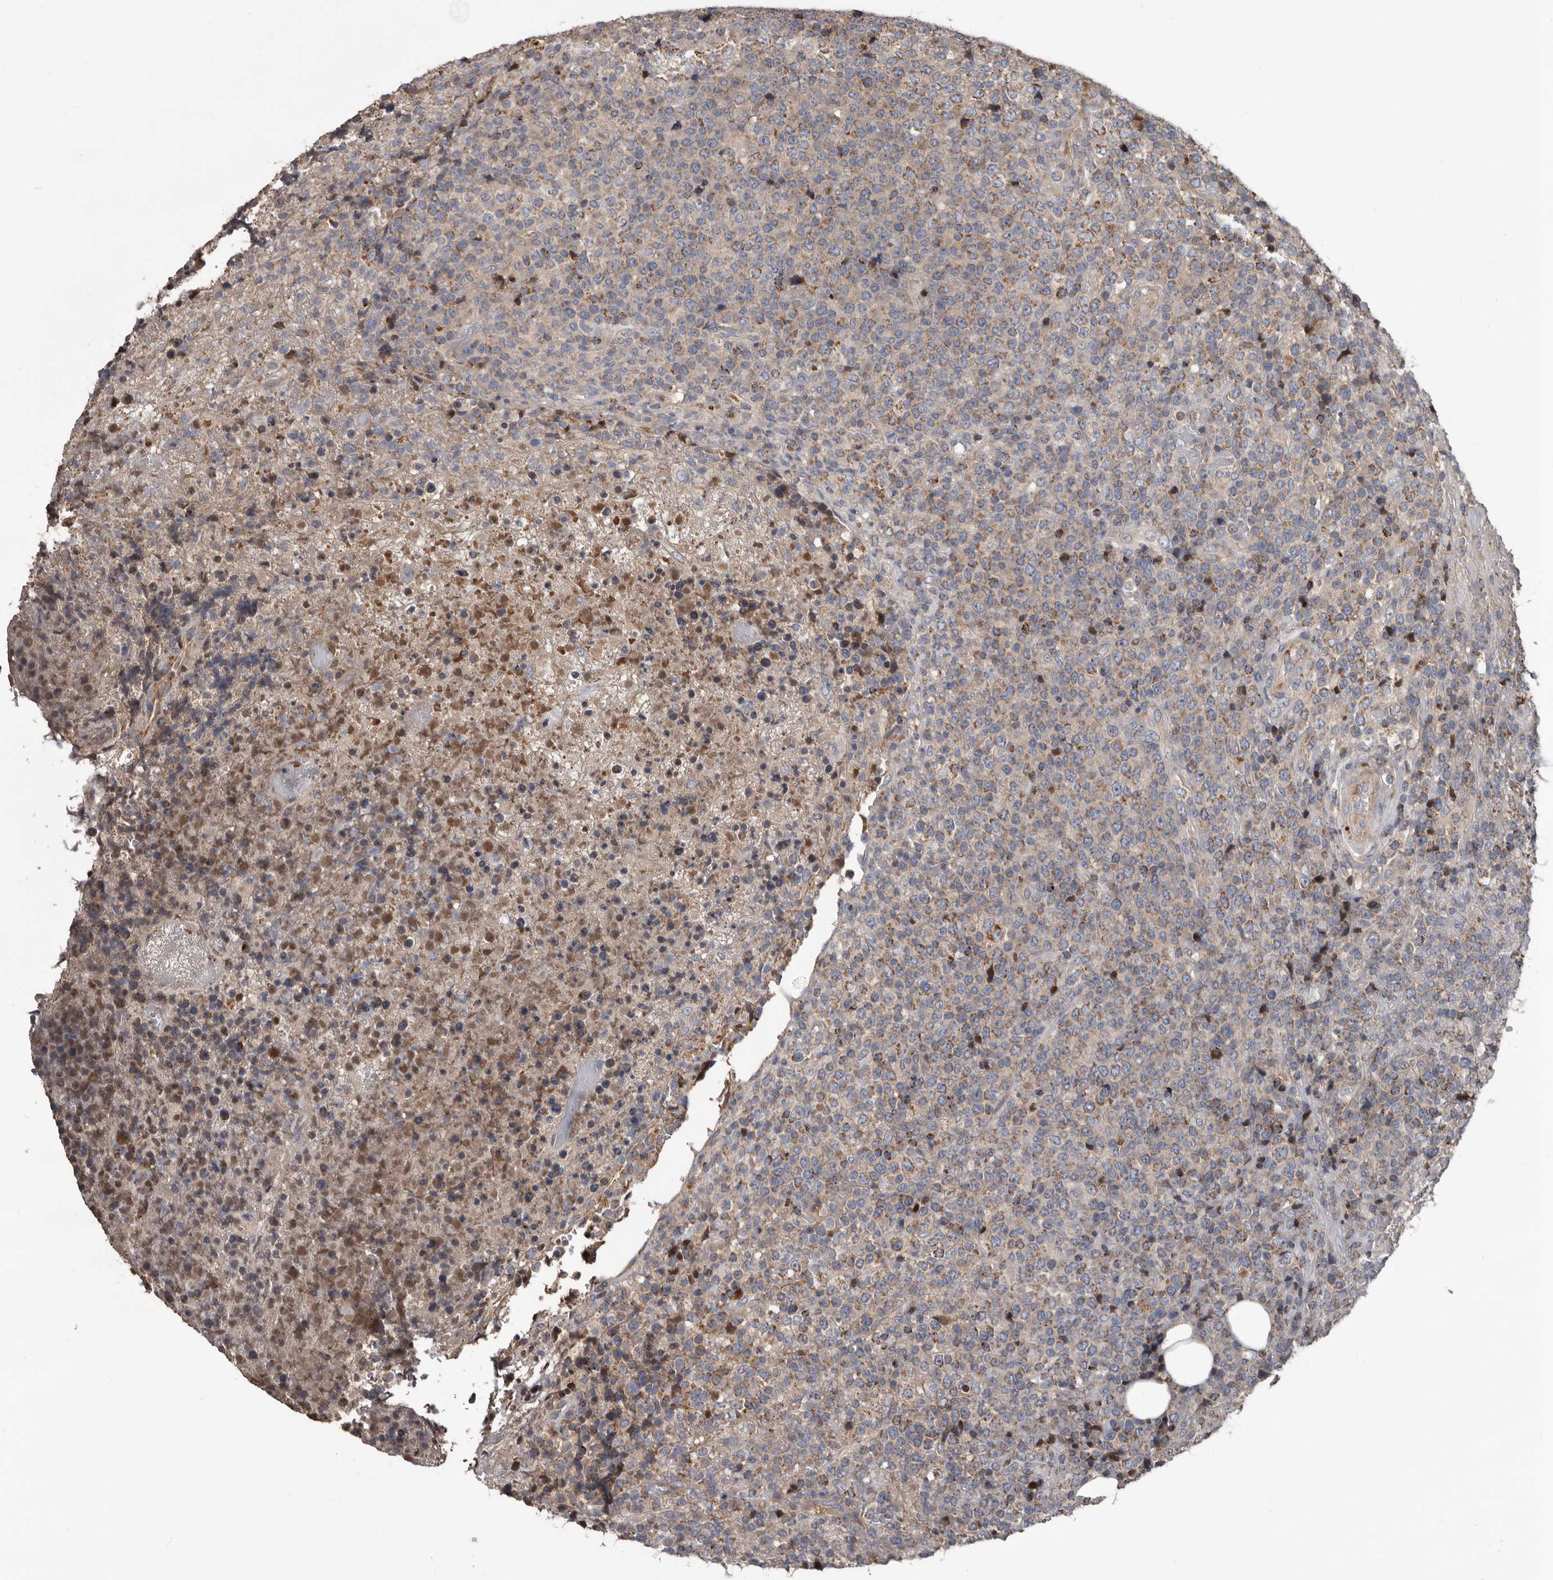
{"staining": {"intensity": "weak", "quantity": ">75%", "location": "cytoplasmic/membranous"}, "tissue": "lymphoma", "cell_type": "Tumor cells", "image_type": "cancer", "snomed": [{"axis": "morphology", "description": "Malignant lymphoma, non-Hodgkin's type, High grade"}, {"axis": "topography", "description": "Lymph node"}], "caption": "Protein expression by IHC reveals weak cytoplasmic/membranous positivity in approximately >75% of tumor cells in lymphoma. Nuclei are stained in blue.", "gene": "ALDH5A1", "patient": {"sex": "male", "age": 13}}